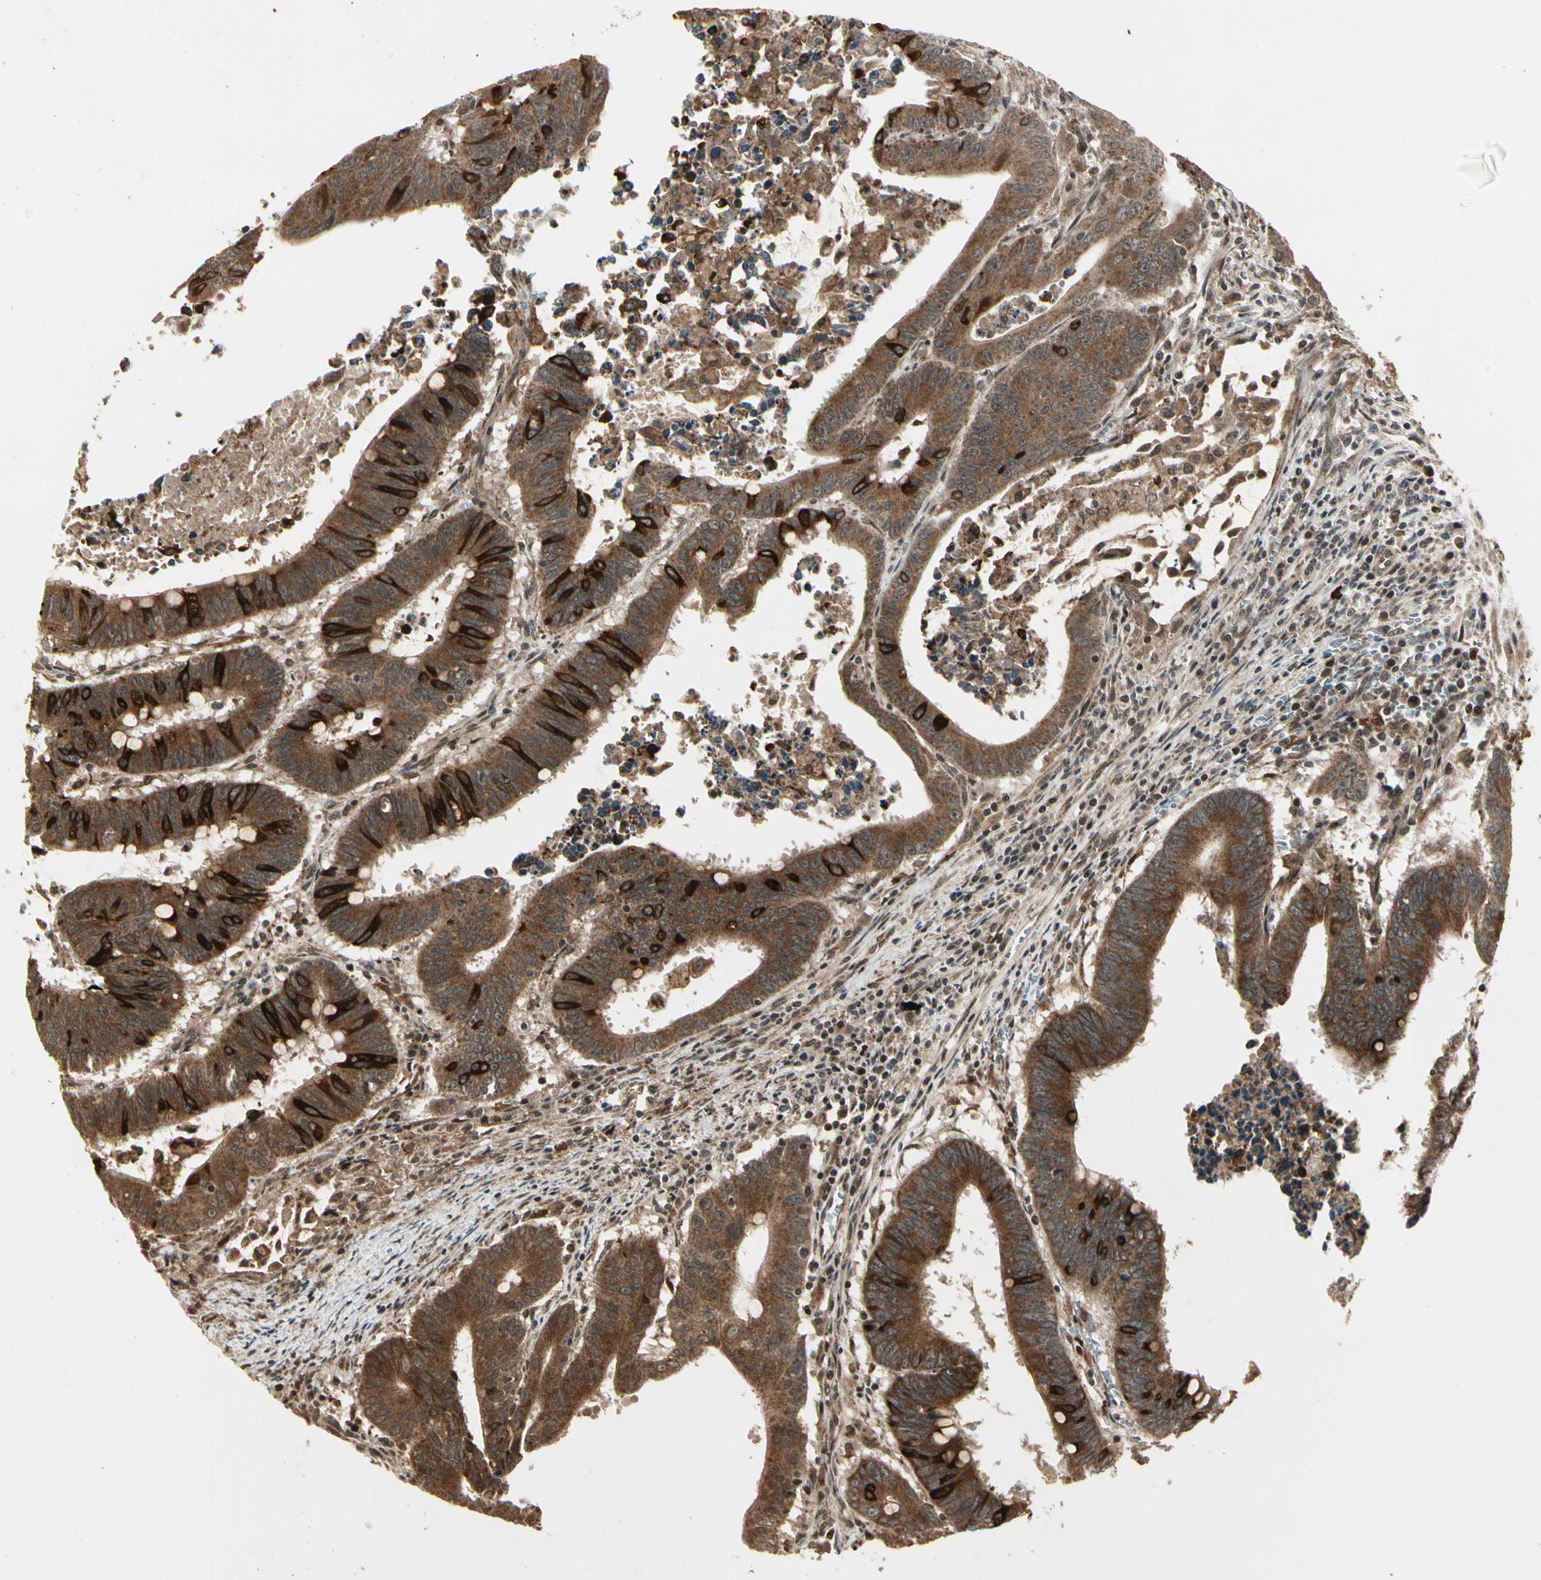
{"staining": {"intensity": "strong", "quantity": ">75%", "location": "cytoplasmic/membranous"}, "tissue": "colorectal cancer", "cell_type": "Tumor cells", "image_type": "cancer", "snomed": [{"axis": "morphology", "description": "Adenocarcinoma, NOS"}, {"axis": "topography", "description": "Colon"}], "caption": "Brown immunohistochemical staining in human colorectal cancer displays strong cytoplasmic/membranous staining in about >75% of tumor cells. (Brightfield microscopy of DAB IHC at high magnification).", "gene": "GLUL", "patient": {"sex": "male", "age": 45}}